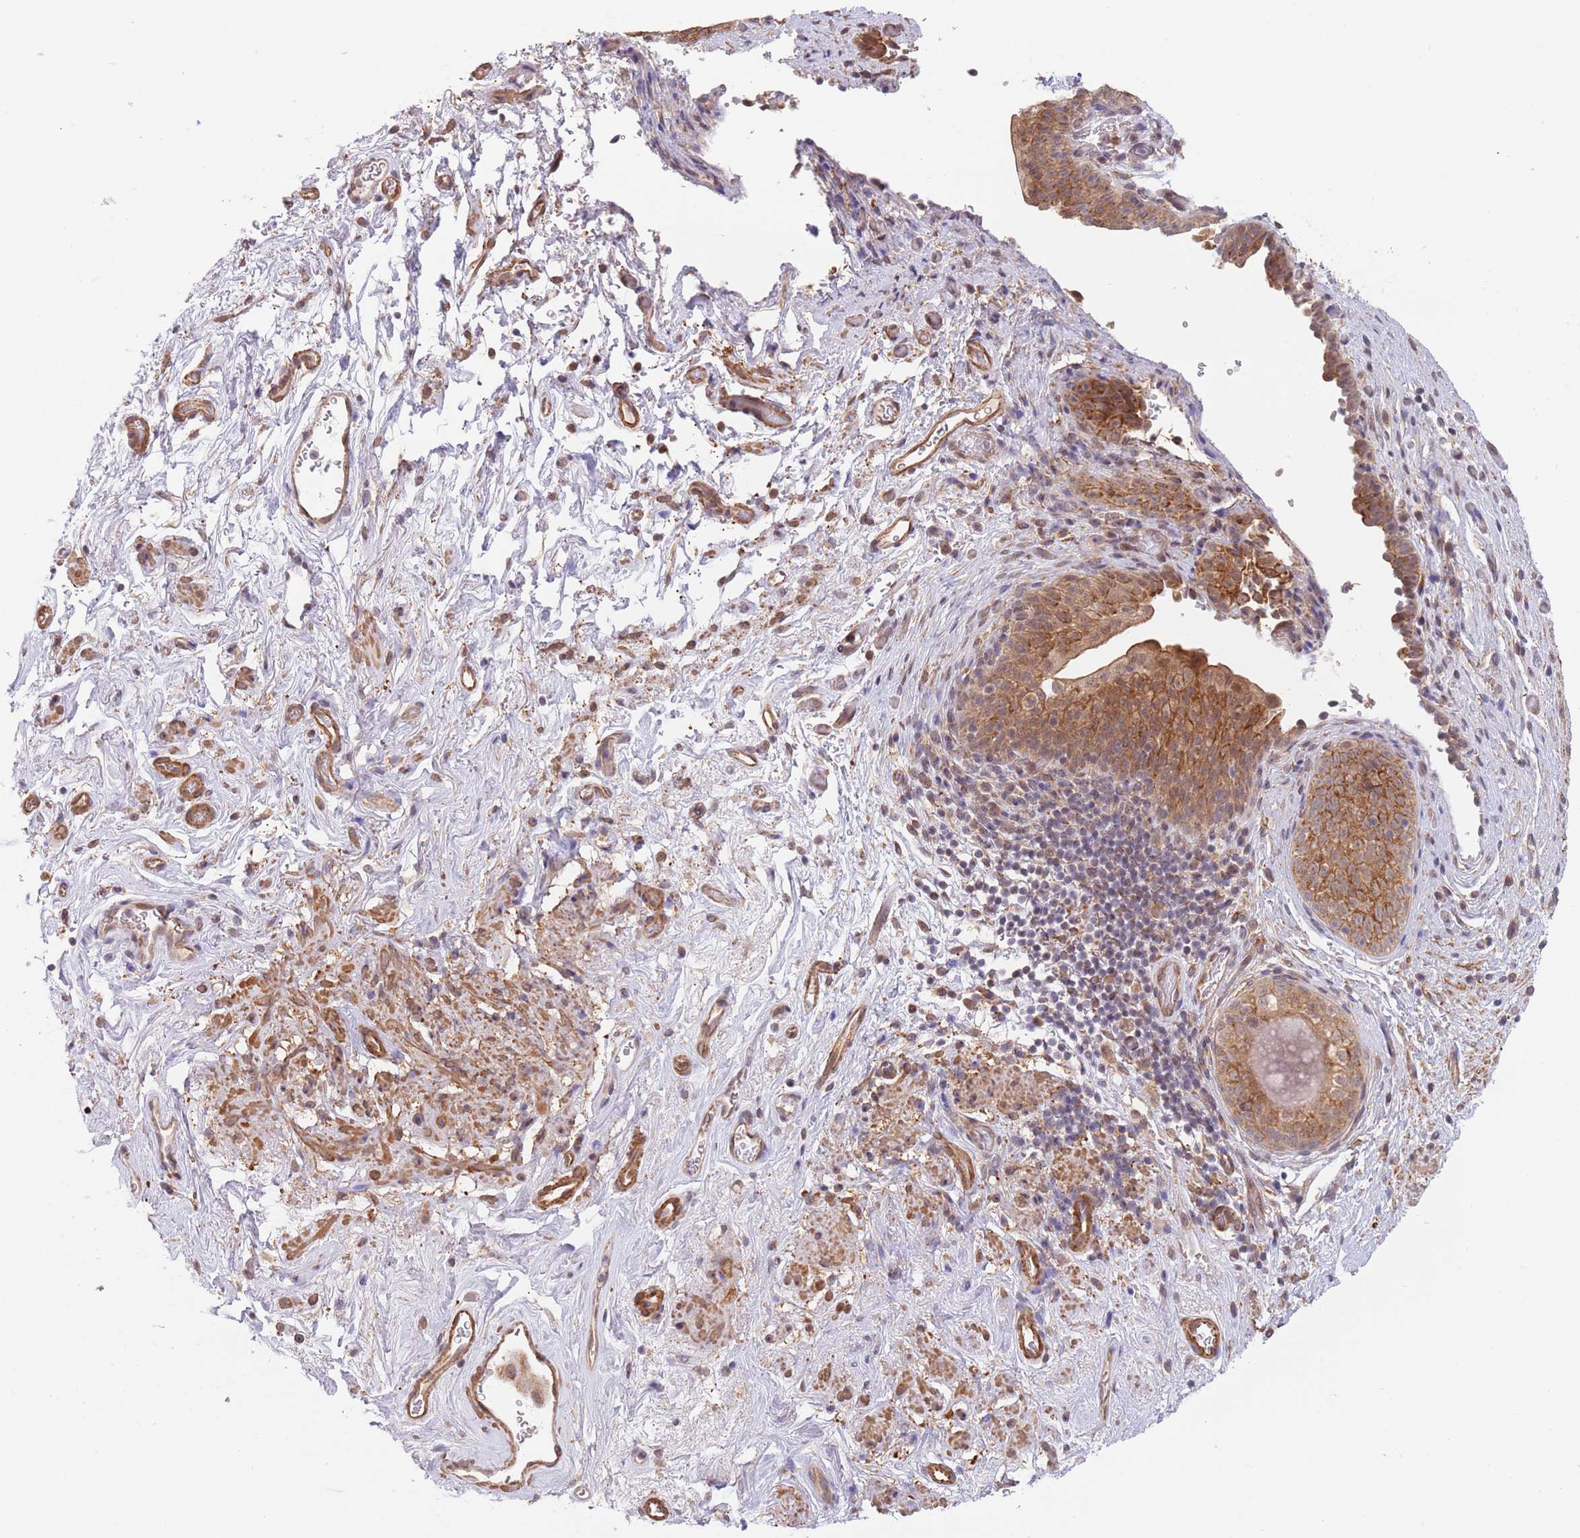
{"staining": {"intensity": "moderate", "quantity": "25%-75%", "location": "cytoplasmic/membranous"}, "tissue": "smooth muscle", "cell_type": "Smooth muscle cells", "image_type": "normal", "snomed": [{"axis": "morphology", "description": "Normal tissue, NOS"}, {"axis": "topography", "description": "Smooth muscle"}, {"axis": "topography", "description": "Peripheral nerve tissue"}], "caption": "Immunohistochemistry (IHC) of normal human smooth muscle reveals medium levels of moderate cytoplasmic/membranous positivity in approximately 25%-75% of smooth muscle cells.", "gene": "UQCC3", "patient": {"sex": "male", "age": 69}}